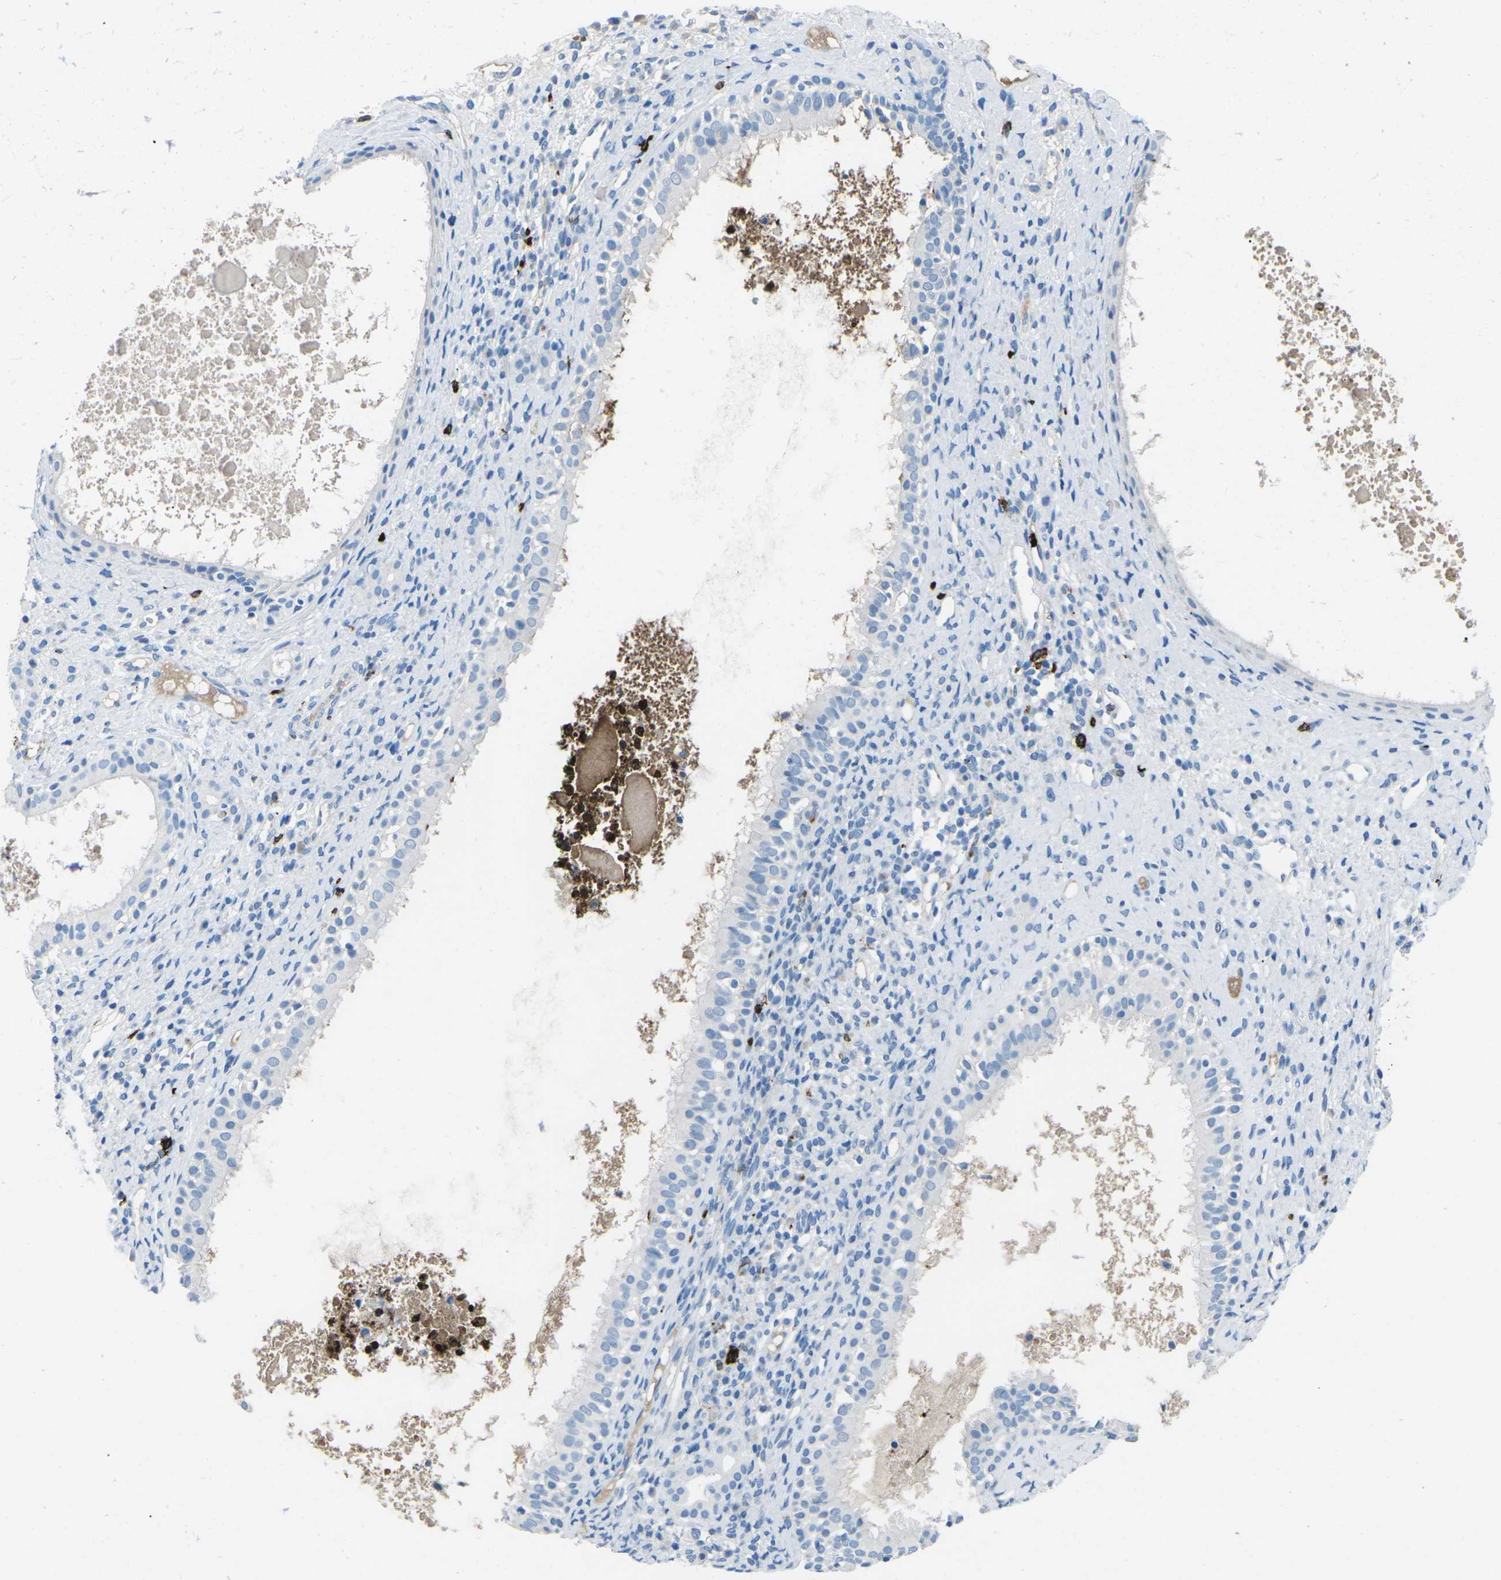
{"staining": {"intensity": "negative", "quantity": "none", "location": "none"}, "tissue": "nasopharynx", "cell_type": "Respiratory epithelial cells", "image_type": "normal", "snomed": [{"axis": "morphology", "description": "Normal tissue, NOS"}, {"axis": "topography", "description": "Nasopharynx"}], "caption": "A high-resolution histopathology image shows IHC staining of benign nasopharynx, which shows no significant positivity in respiratory epithelial cells. (DAB (3,3'-diaminobenzidine) IHC visualized using brightfield microscopy, high magnification).", "gene": "FCN1", "patient": {"sex": "male", "age": 22}}